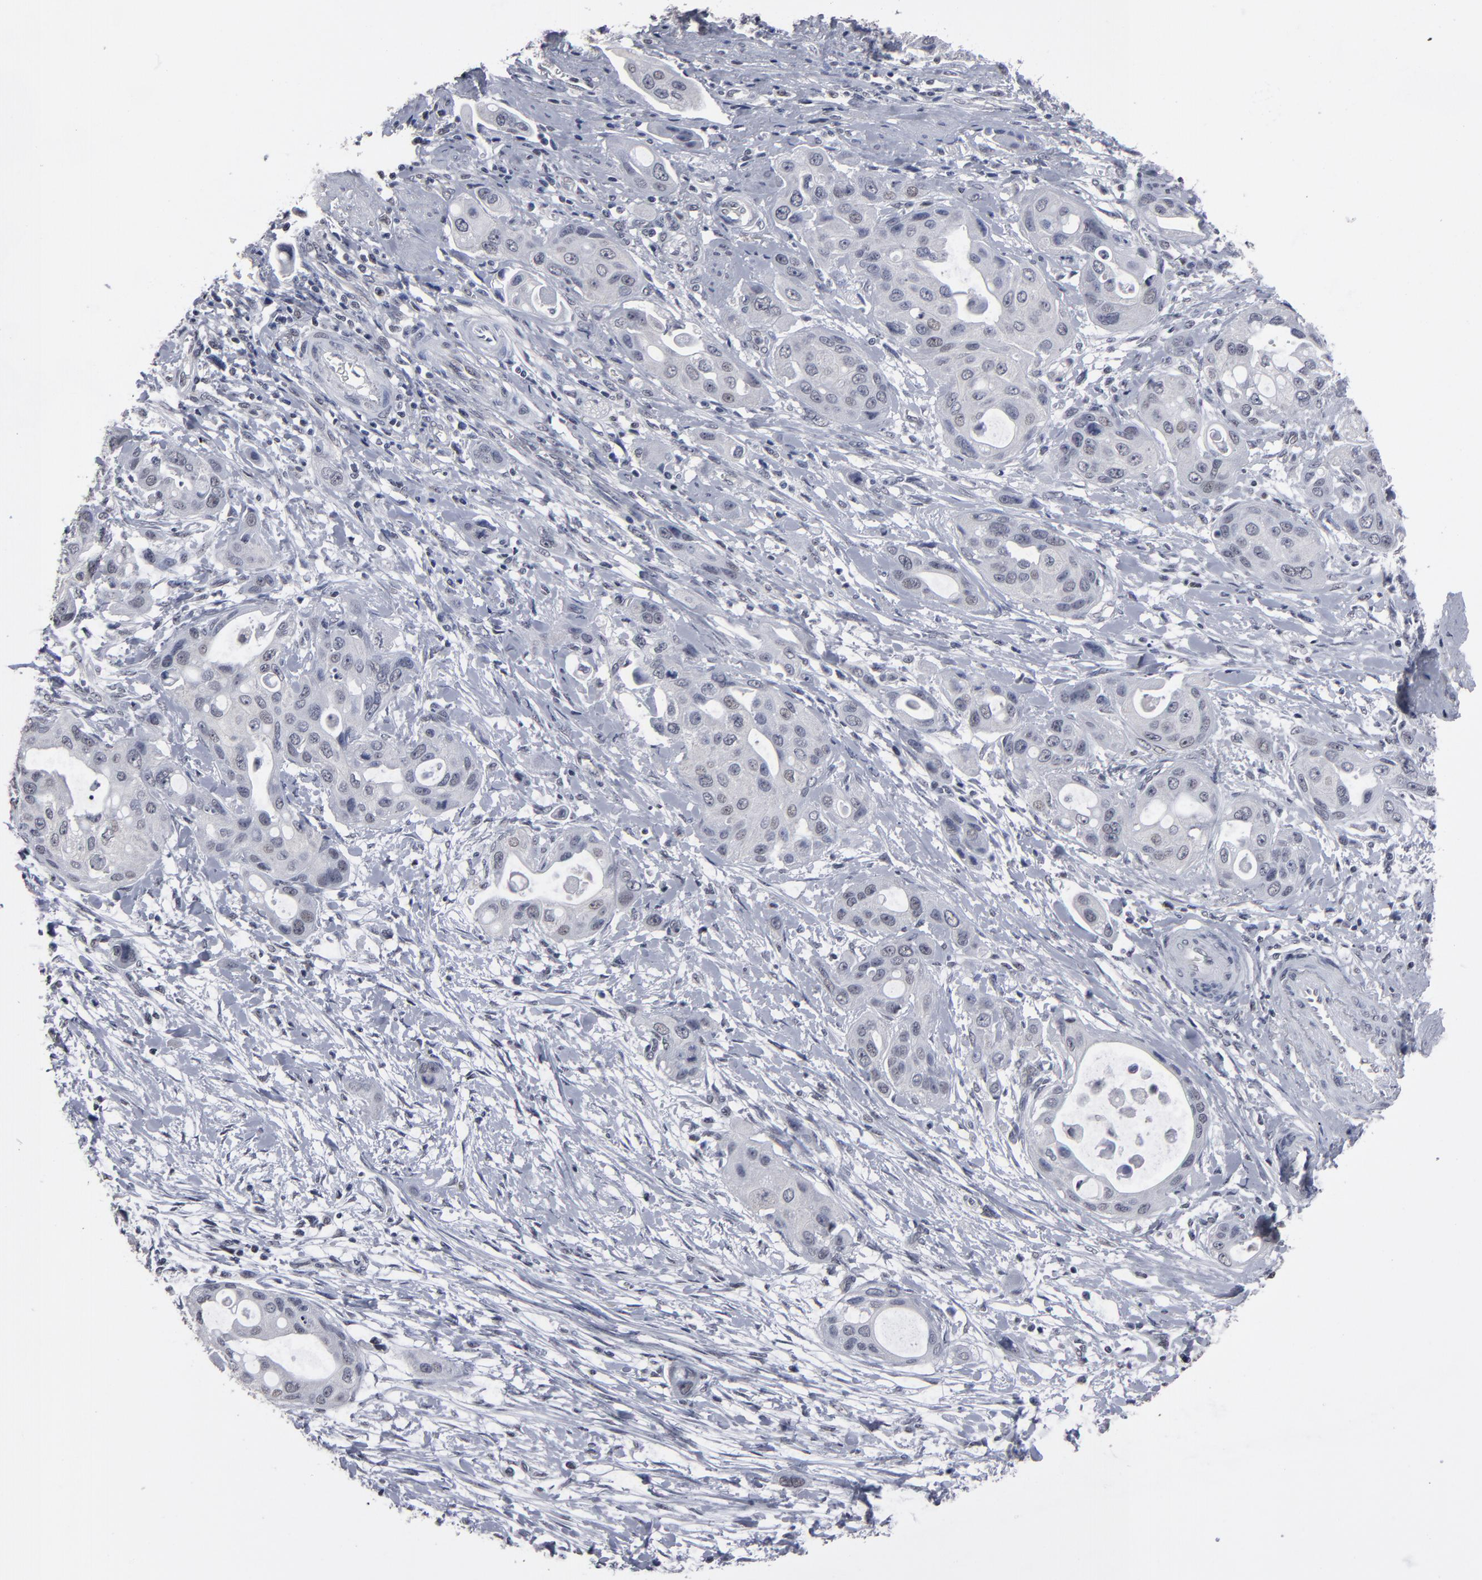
{"staining": {"intensity": "negative", "quantity": "none", "location": "none"}, "tissue": "pancreatic cancer", "cell_type": "Tumor cells", "image_type": "cancer", "snomed": [{"axis": "morphology", "description": "Adenocarcinoma, NOS"}, {"axis": "topography", "description": "Pancreas"}], "caption": "Pancreatic adenocarcinoma stained for a protein using IHC shows no positivity tumor cells.", "gene": "SSRP1", "patient": {"sex": "female", "age": 60}}